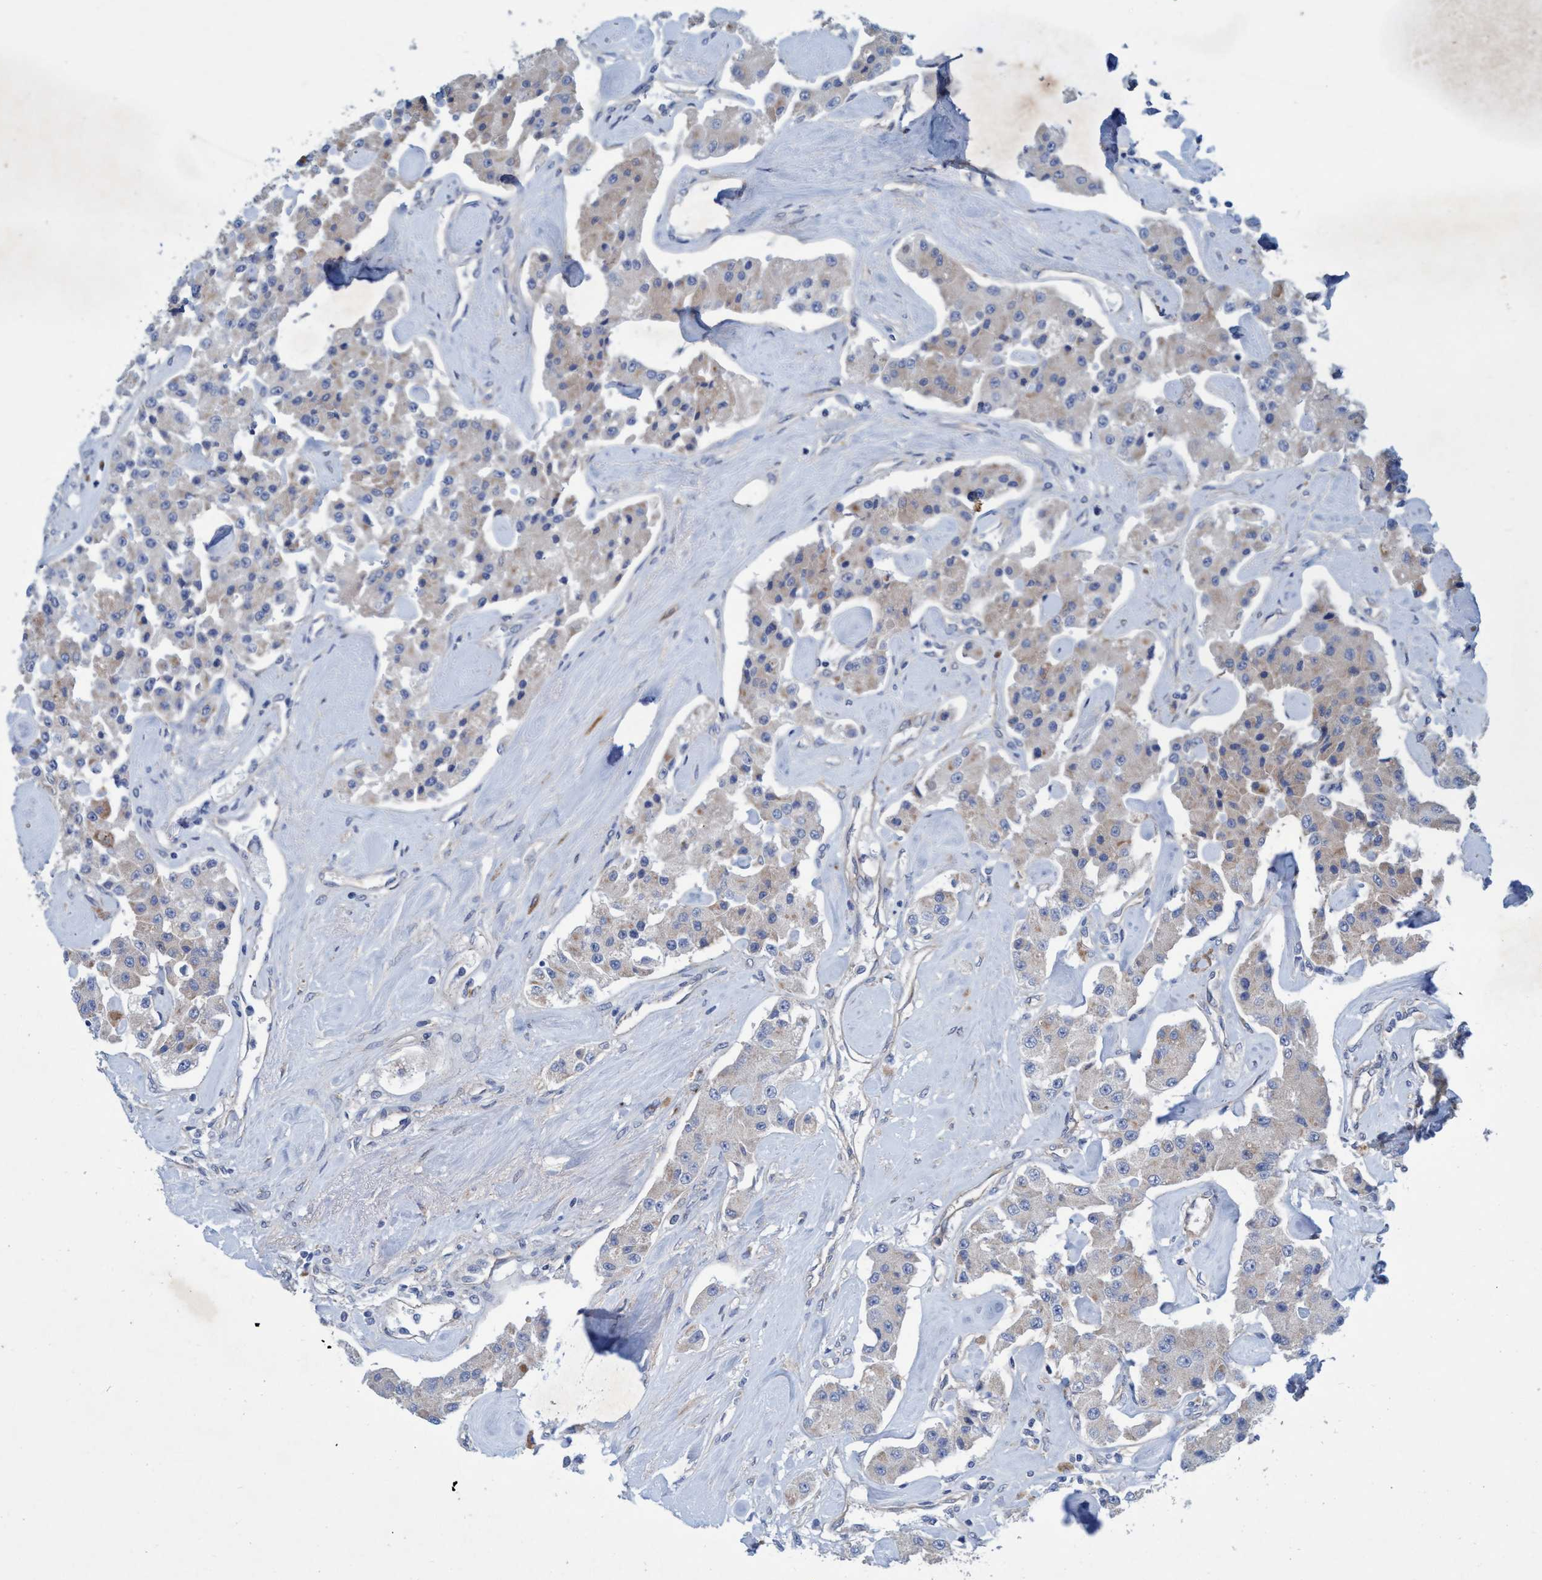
{"staining": {"intensity": "weak", "quantity": "25%-75%", "location": "cytoplasmic/membranous"}, "tissue": "carcinoid", "cell_type": "Tumor cells", "image_type": "cancer", "snomed": [{"axis": "morphology", "description": "Carcinoid, malignant, NOS"}, {"axis": "topography", "description": "Pancreas"}], "caption": "Immunohistochemistry histopathology image of neoplastic tissue: malignant carcinoid stained using IHC exhibits low levels of weak protein expression localized specifically in the cytoplasmic/membranous of tumor cells, appearing as a cytoplasmic/membranous brown color.", "gene": "GULP1", "patient": {"sex": "male", "age": 41}}